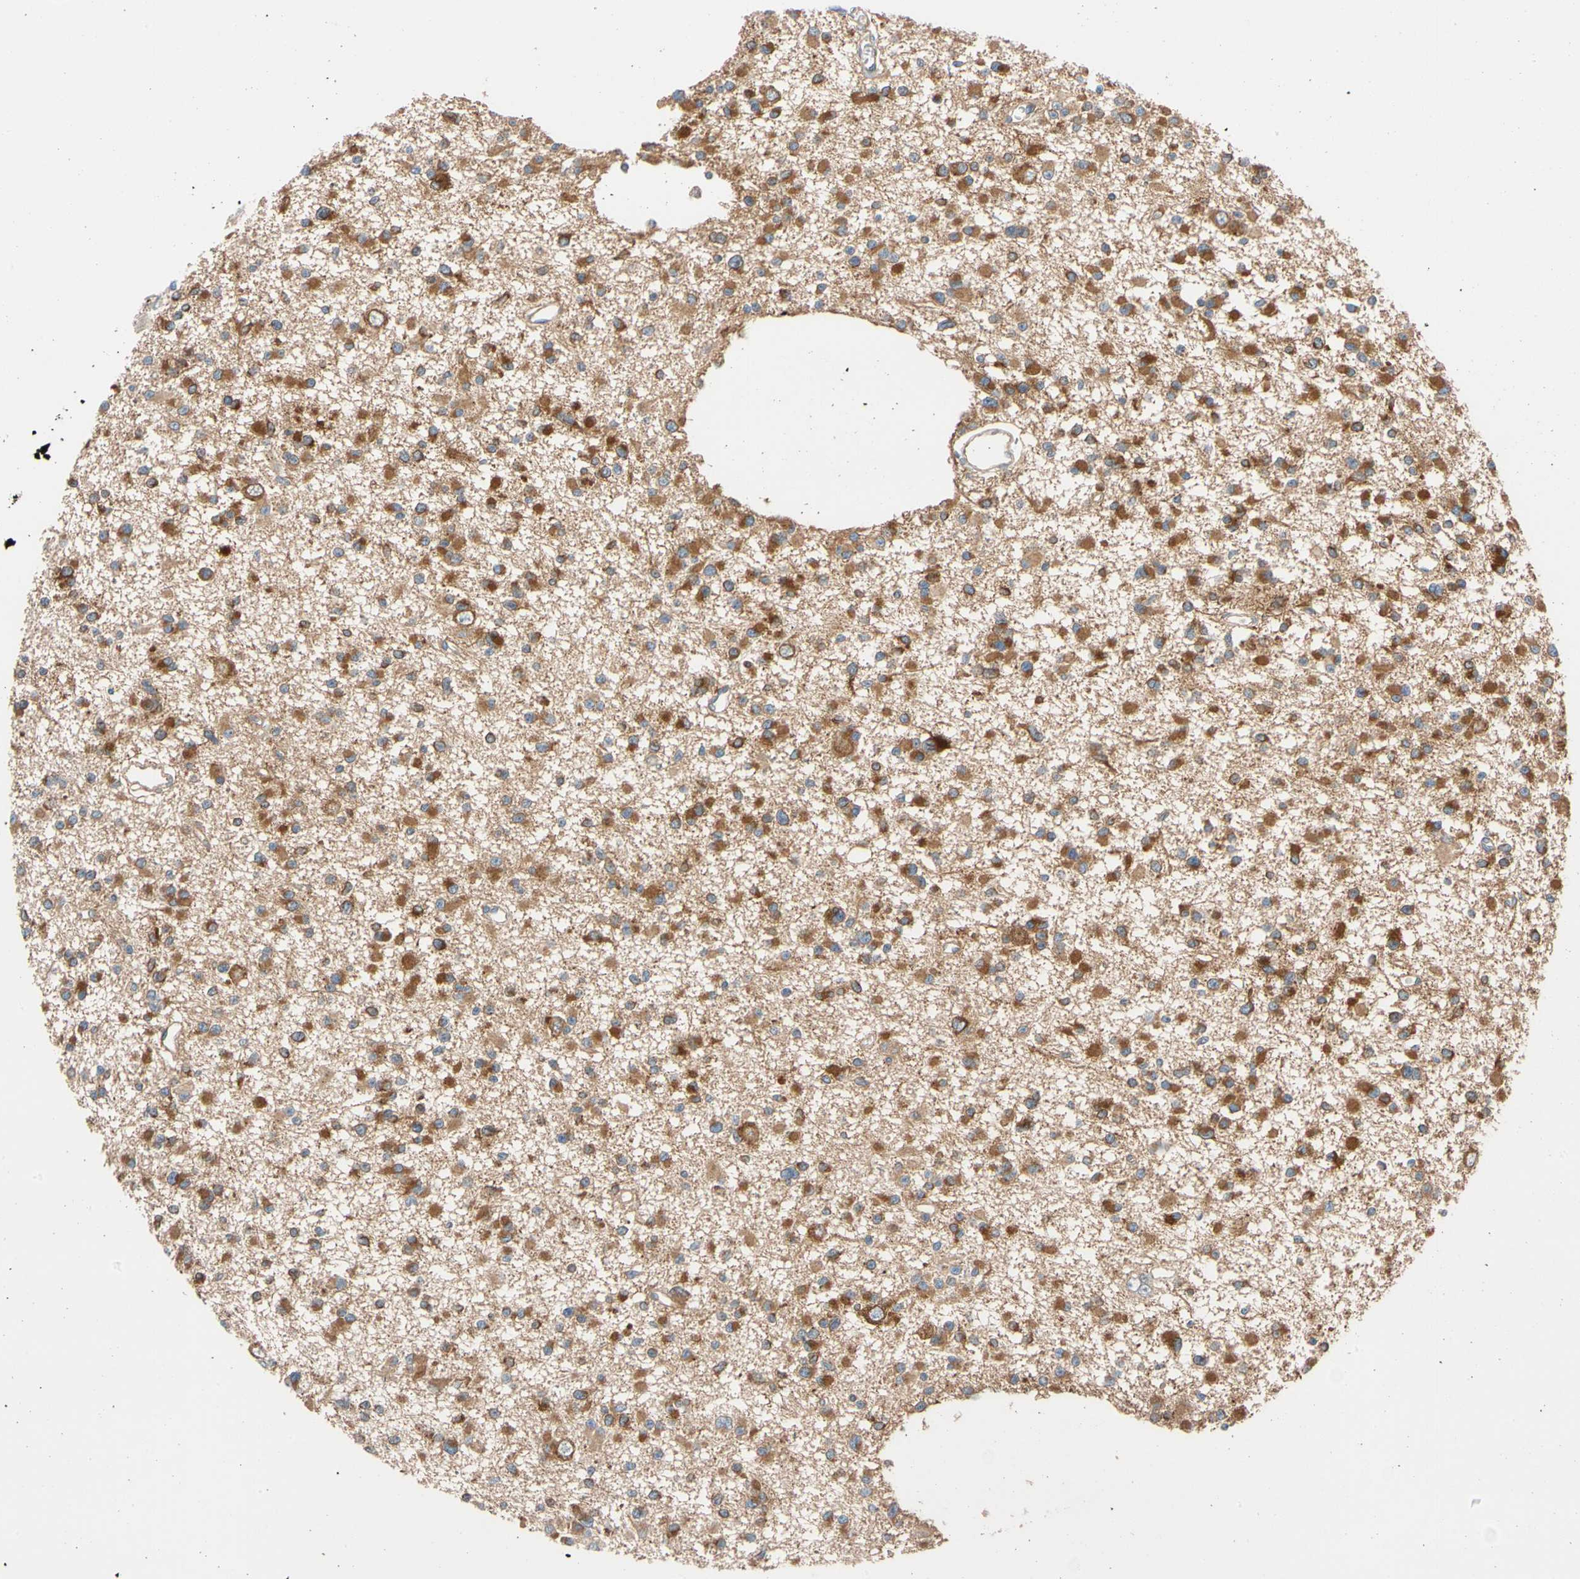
{"staining": {"intensity": "moderate", "quantity": ">75%", "location": "cytoplasmic/membranous"}, "tissue": "glioma", "cell_type": "Tumor cells", "image_type": "cancer", "snomed": [{"axis": "morphology", "description": "Glioma, malignant, Low grade"}, {"axis": "topography", "description": "Brain"}], "caption": "Approximately >75% of tumor cells in low-grade glioma (malignant) demonstrate moderate cytoplasmic/membranous protein expression as visualized by brown immunohistochemical staining.", "gene": "GPHN", "patient": {"sex": "female", "age": 22}}